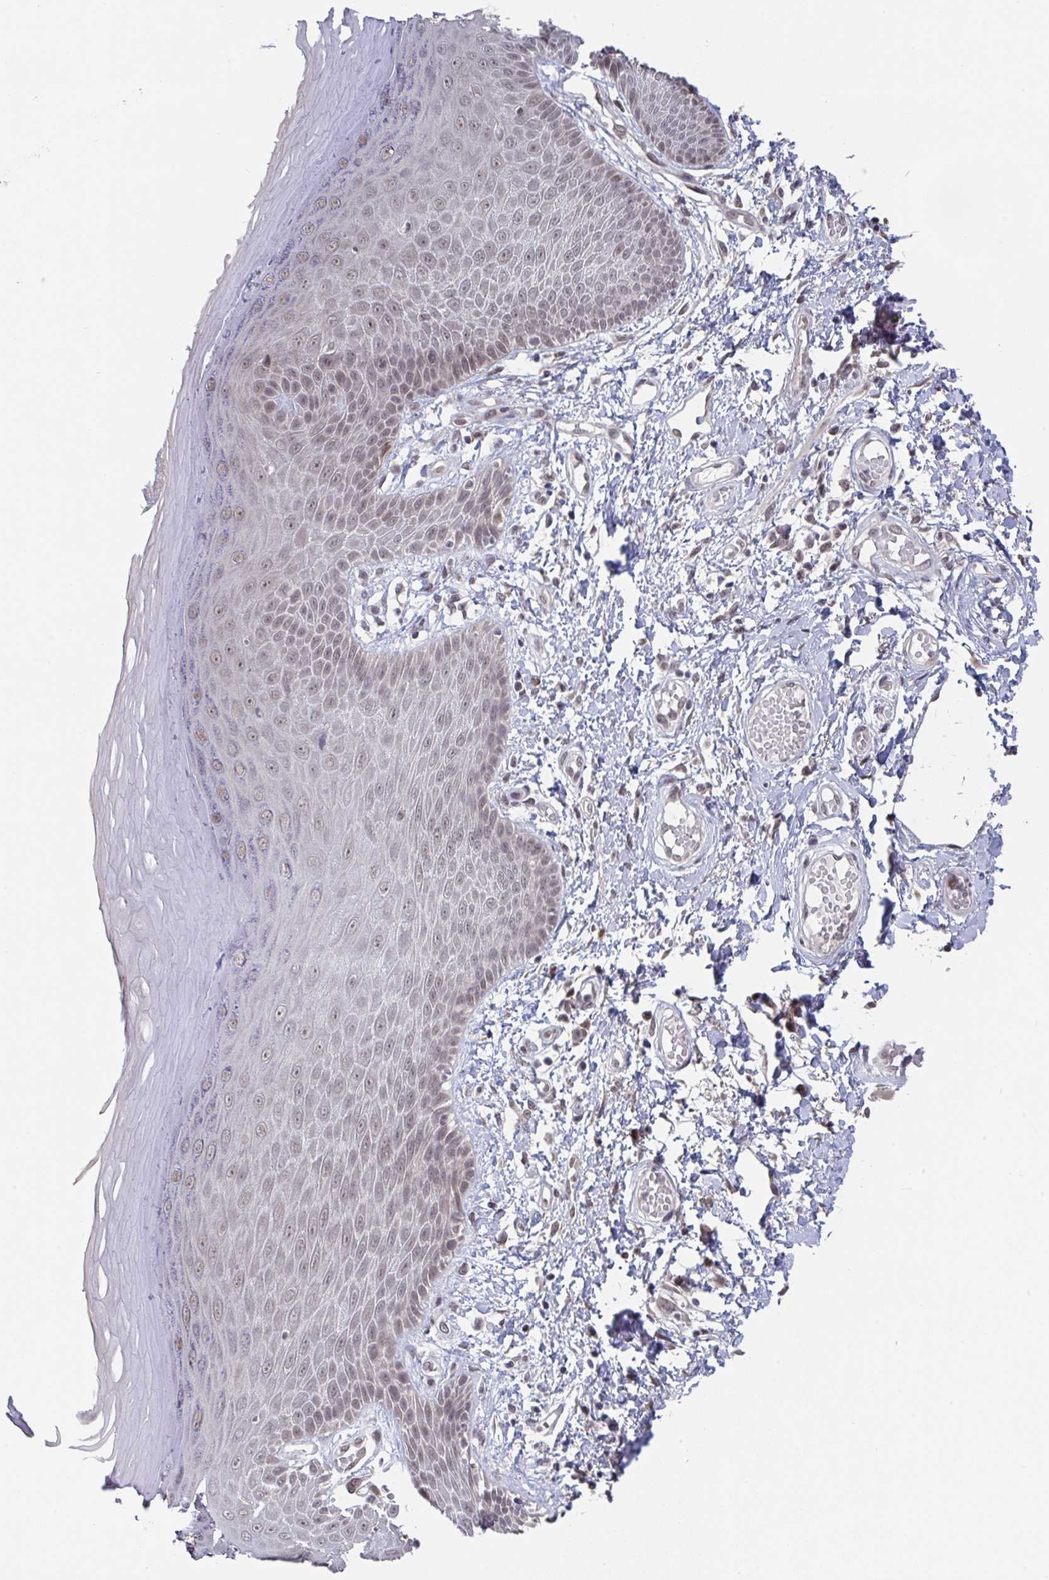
{"staining": {"intensity": "moderate", "quantity": ">75%", "location": "nuclear"}, "tissue": "skin", "cell_type": "Epidermal cells", "image_type": "normal", "snomed": [{"axis": "morphology", "description": "Normal tissue, NOS"}, {"axis": "topography", "description": "Anal"}, {"axis": "topography", "description": "Peripheral nerve tissue"}], "caption": "An immunohistochemistry (IHC) image of benign tissue is shown. Protein staining in brown labels moderate nuclear positivity in skin within epidermal cells. (Stains: DAB in brown, nuclei in blue, Microscopy: brightfield microscopy at high magnification).", "gene": "JMJD1C", "patient": {"sex": "male", "age": 78}}